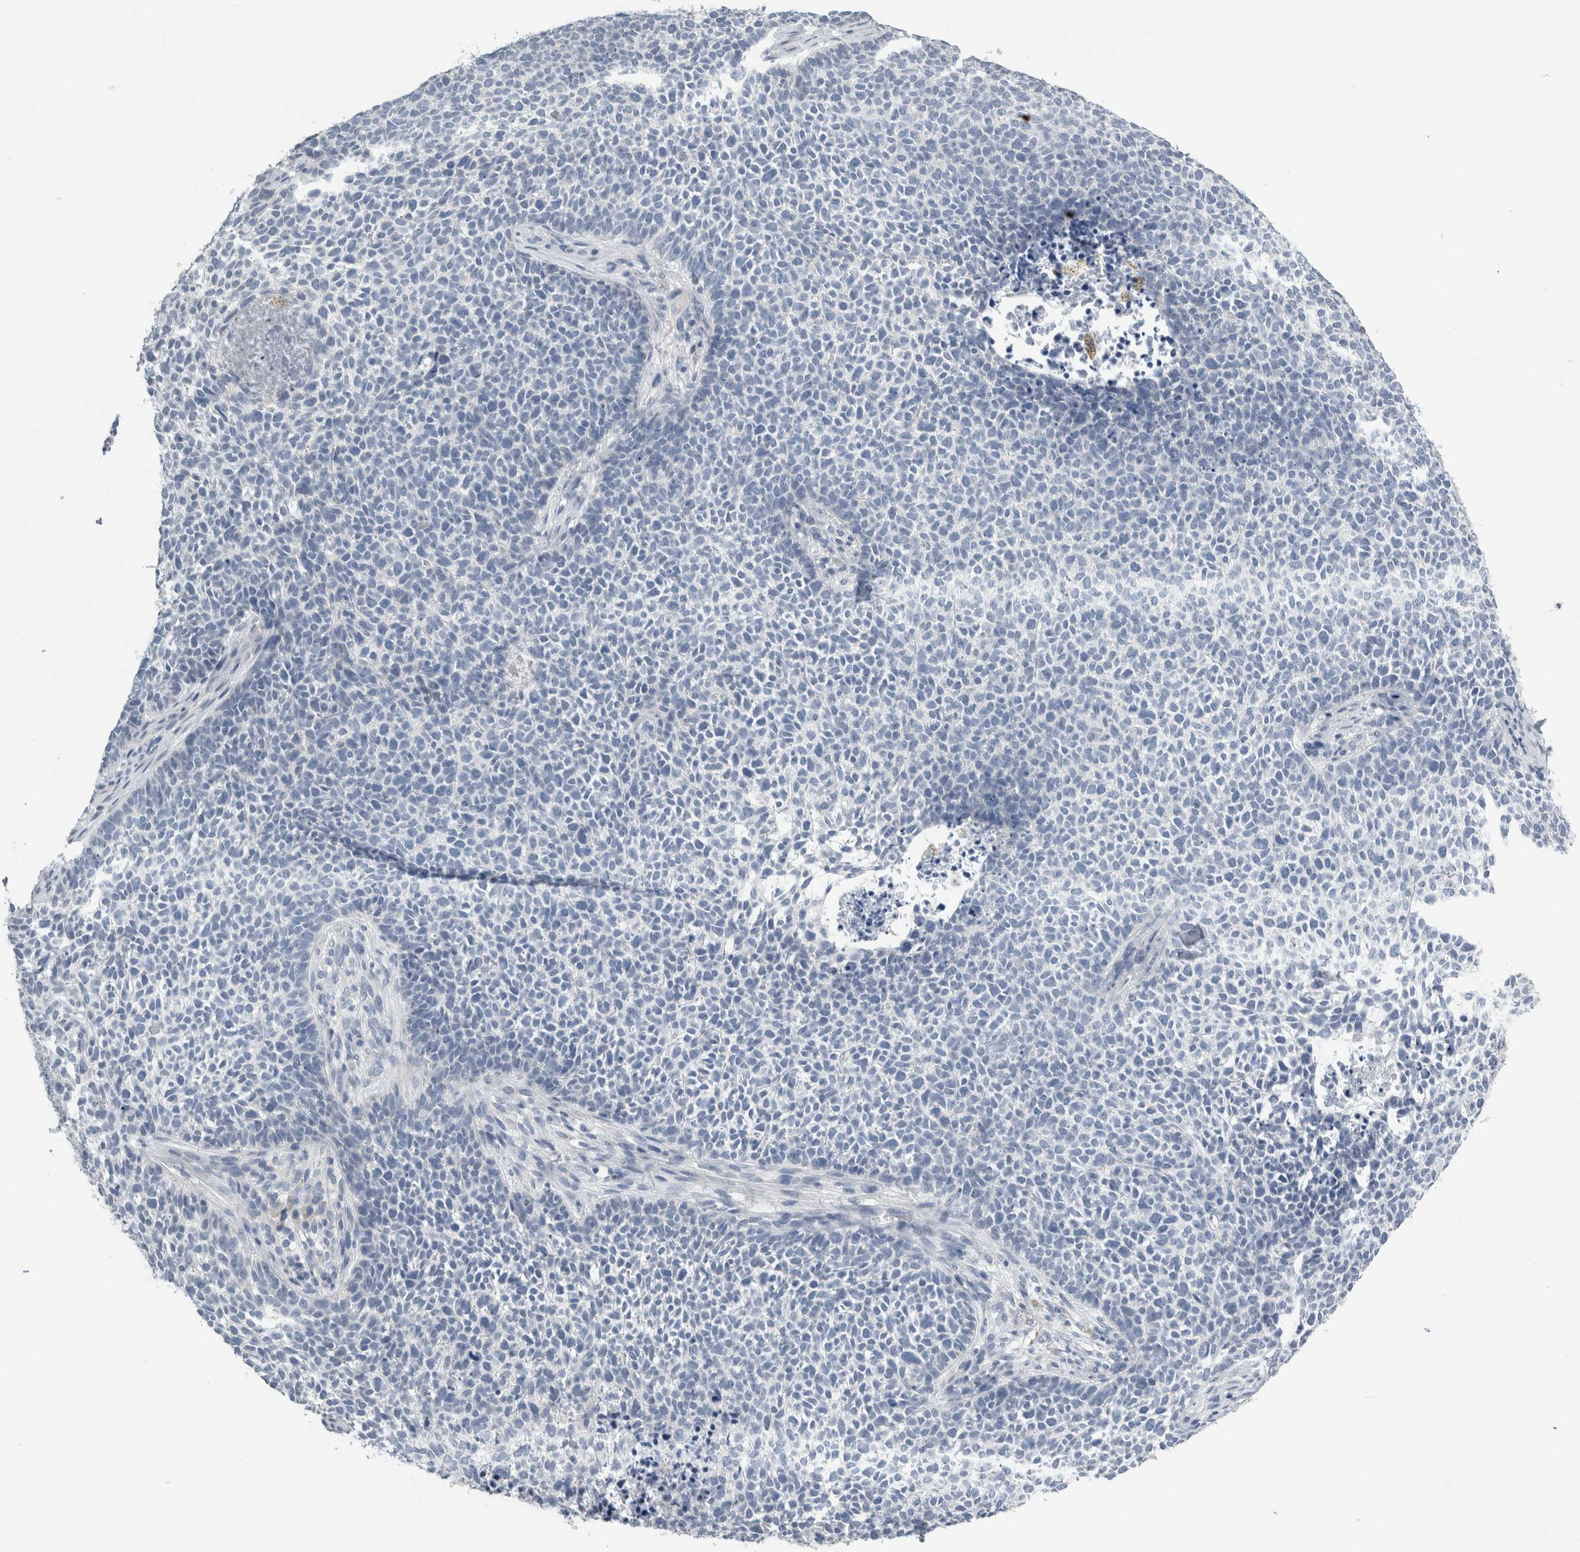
{"staining": {"intensity": "negative", "quantity": "none", "location": "none"}, "tissue": "skin cancer", "cell_type": "Tumor cells", "image_type": "cancer", "snomed": [{"axis": "morphology", "description": "Basal cell carcinoma"}, {"axis": "topography", "description": "Skin"}], "caption": "The histopathology image exhibits no significant staining in tumor cells of skin basal cell carcinoma. Nuclei are stained in blue.", "gene": "NEFM", "patient": {"sex": "female", "age": 84}}